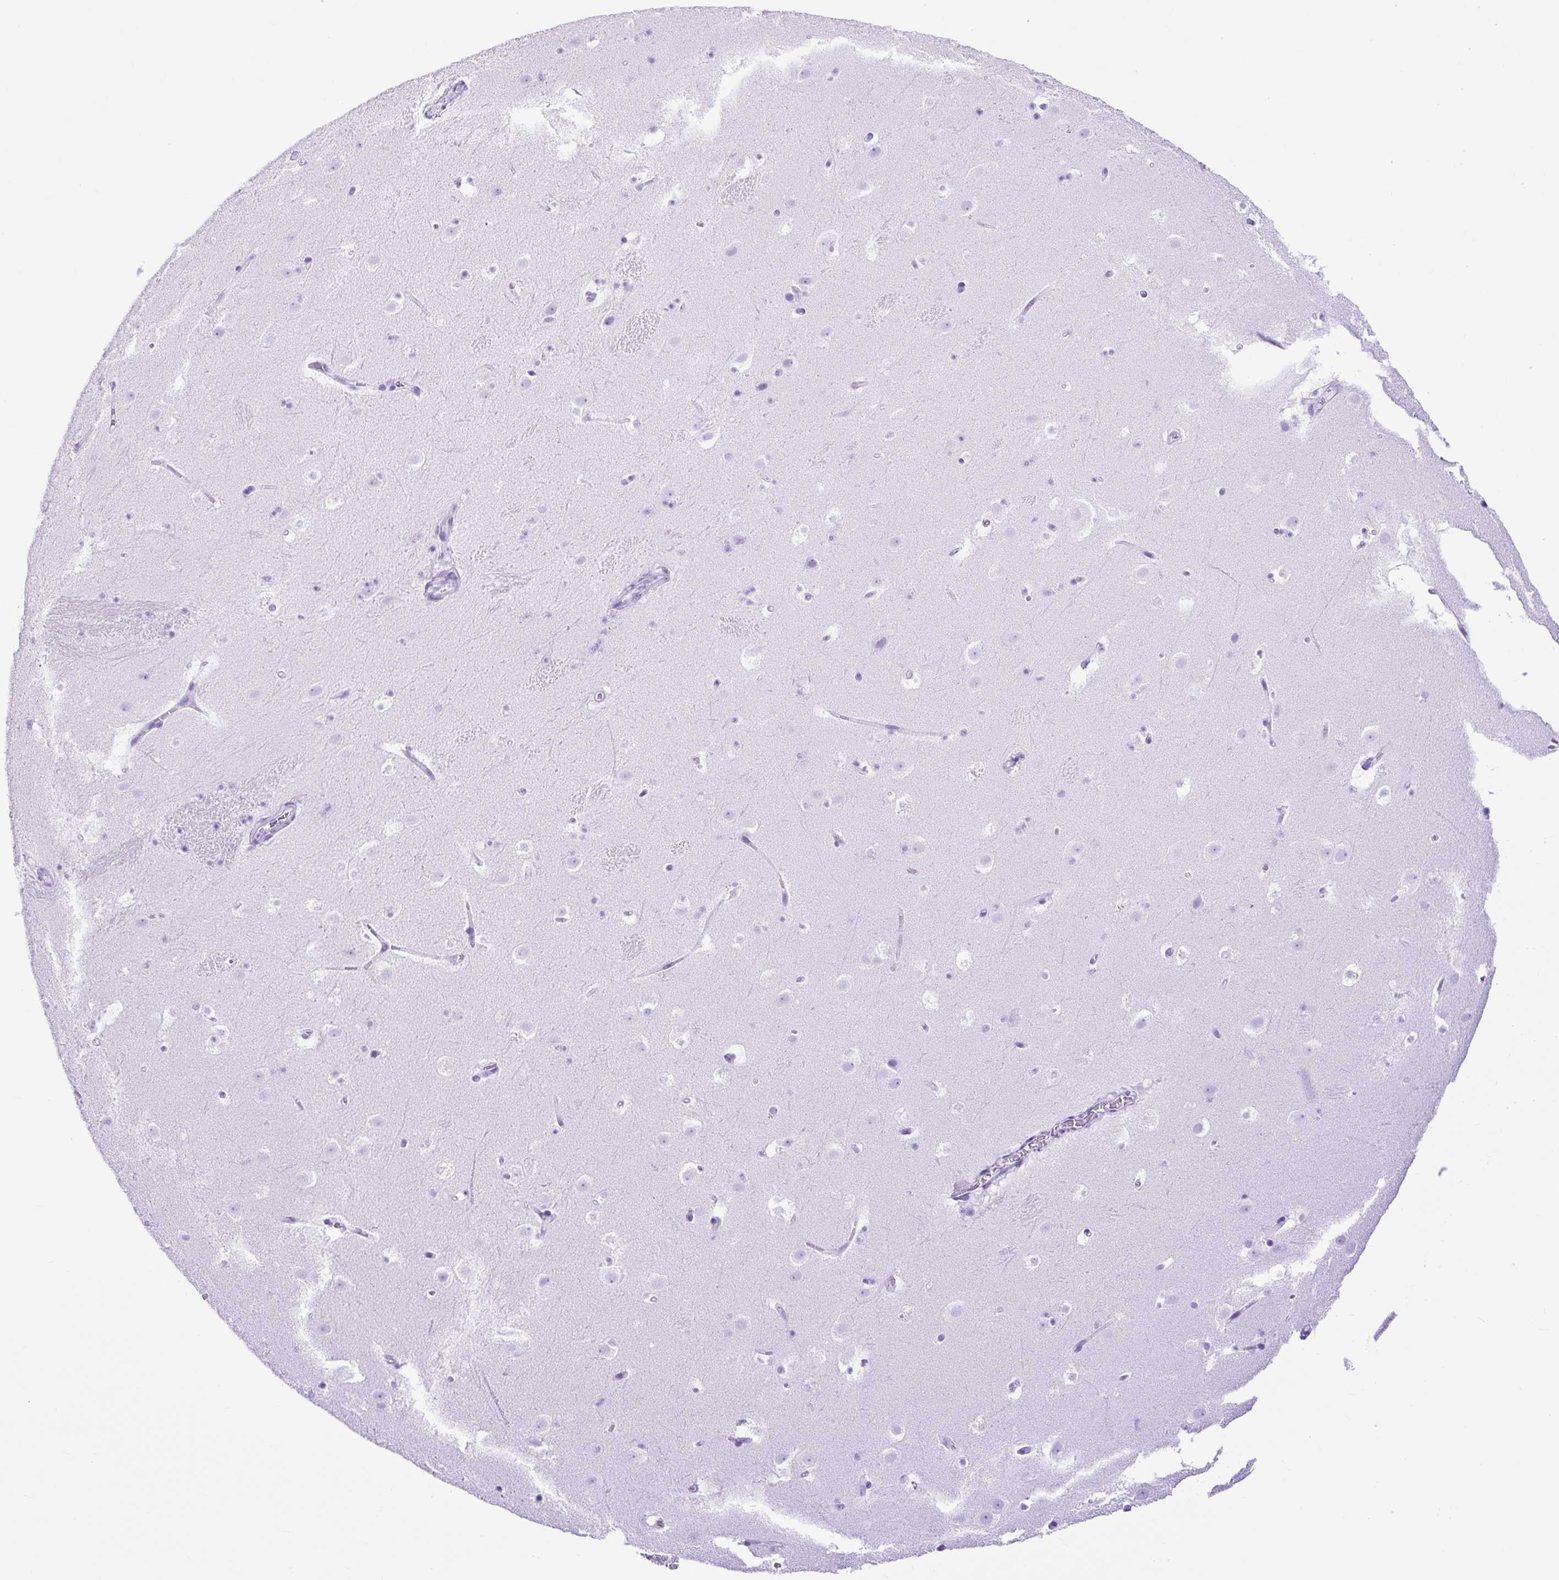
{"staining": {"intensity": "negative", "quantity": "none", "location": "none"}, "tissue": "caudate", "cell_type": "Glial cells", "image_type": "normal", "snomed": [{"axis": "morphology", "description": "Normal tissue, NOS"}, {"axis": "topography", "description": "Lateral ventricle wall"}], "caption": "IHC image of benign caudate stained for a protein (brown), which demonstrates no expression in glial cells.", "gene": "PDIA2", "patient": {"sex": "male", "age": 37}}